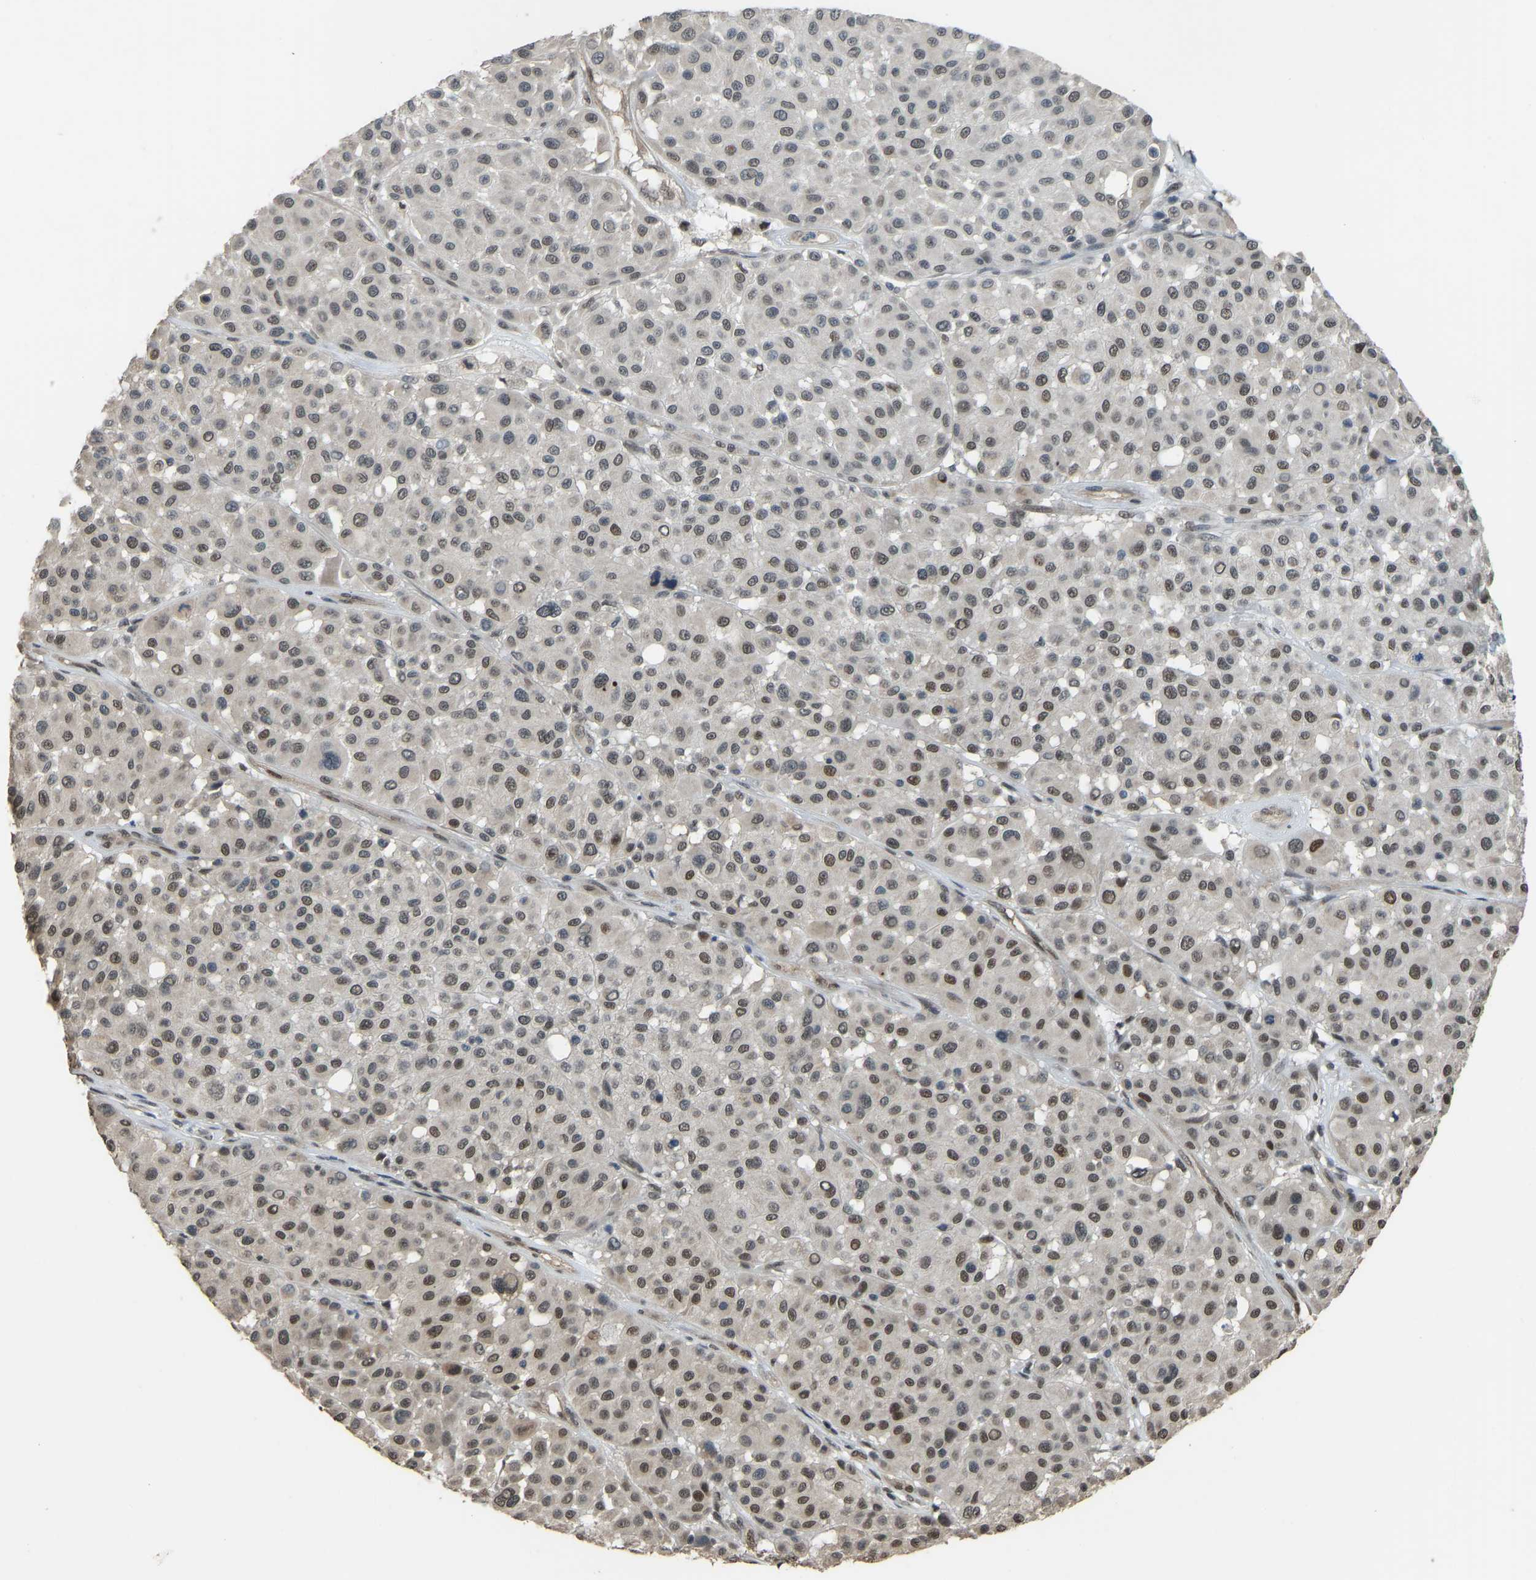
{"staining": {"intensity": "weak", "quantity": "25%-75%", "location": "nuclear"}, "tissue": "melanoma", "cell_type": "Tumor cells", "image_type": "cancer", "snomed": [{"axis": "morphology", "description": "Malignant melanoma, Metastatic site"}, {"axis": "topography", "description": "Soft tissue"}], "caption": "IHC (DAB) staining of melanoma demonstrates weak nuclear protein positivity in about 25%-75% of tumor cells.", "gene": "KPNA6", "patient": {"sex": "male", "age": 41}}